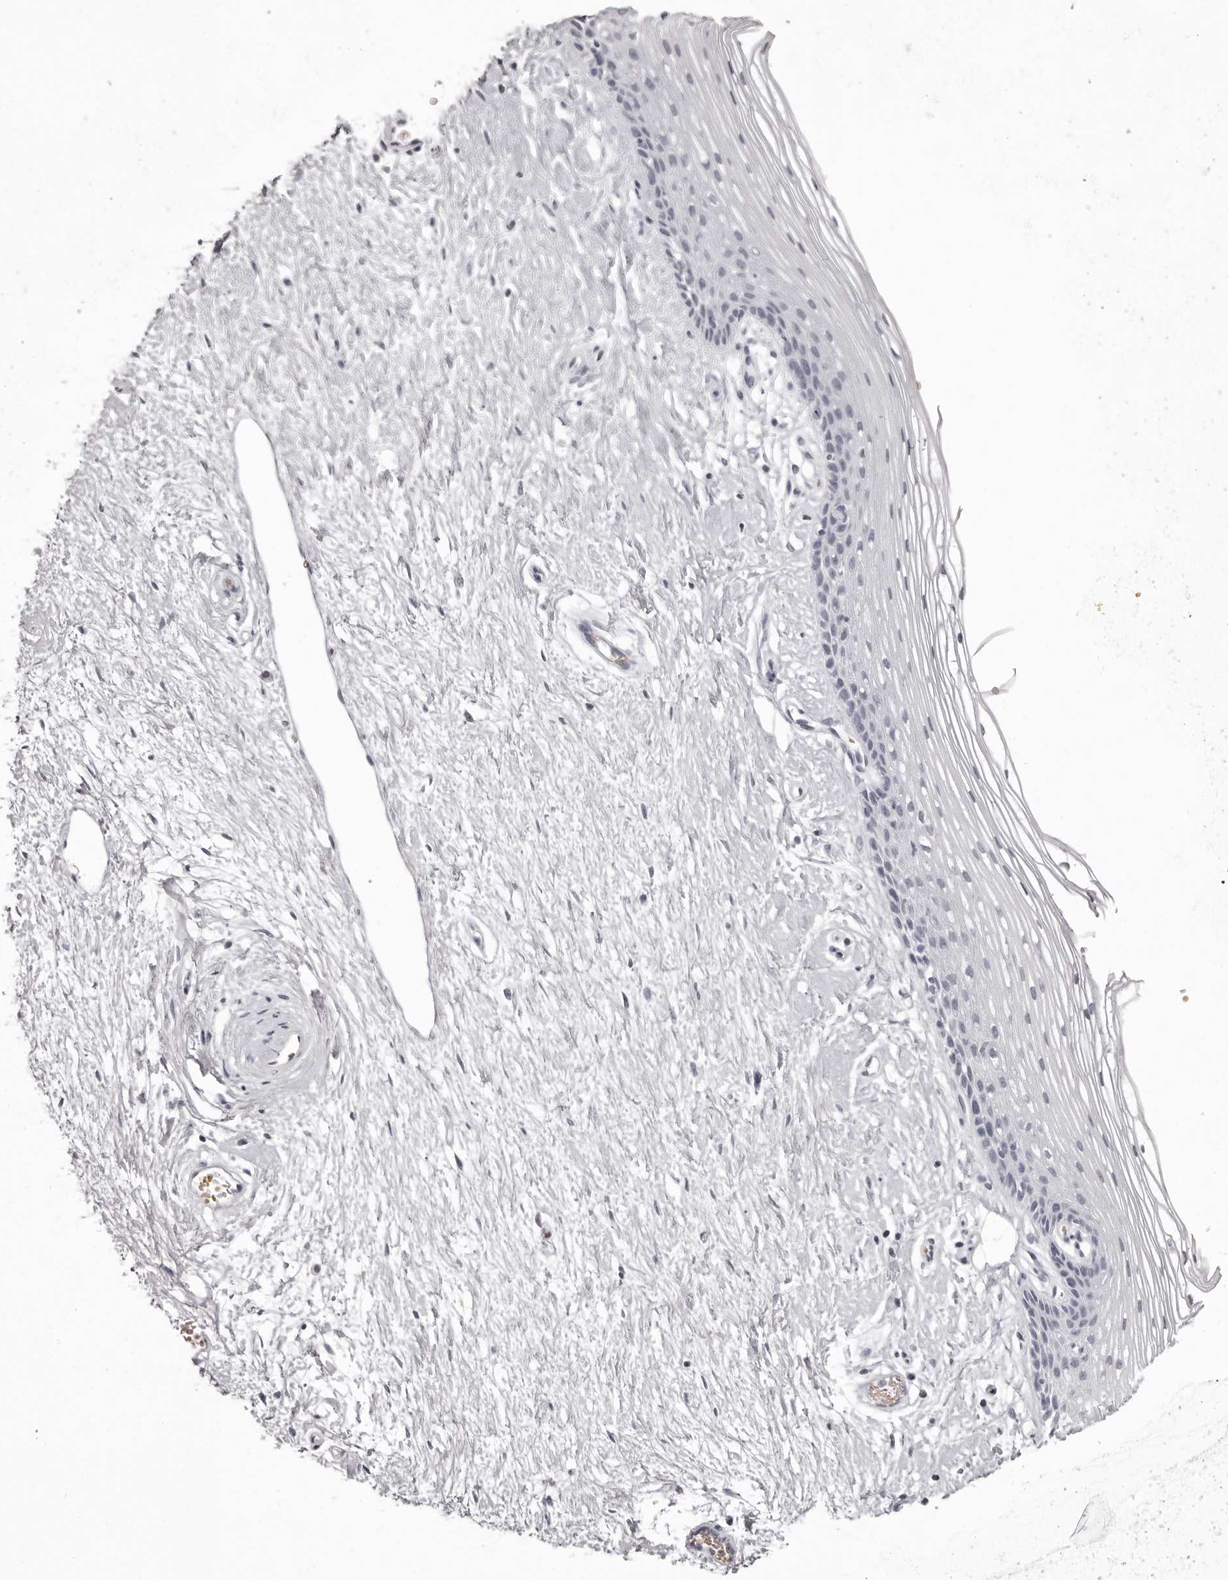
{"staining": {"intensity": "negative", "quantity": "none", "location": "none"}, "tissue": "vagina", "cell_type": "Squamous epithelial cells", "image_type": "normal", "snomed": [{"axis": "morphology", "description": "Normal tissue, NOS"}, {"axis": "topography", "description": "Vagina"}], "caption": "Immunohistochemistry of benign human vagina displays no expression in squamous epithelial cells.", "gene": "C8orf74", "patient": {"sex": "female", "age": 46}}